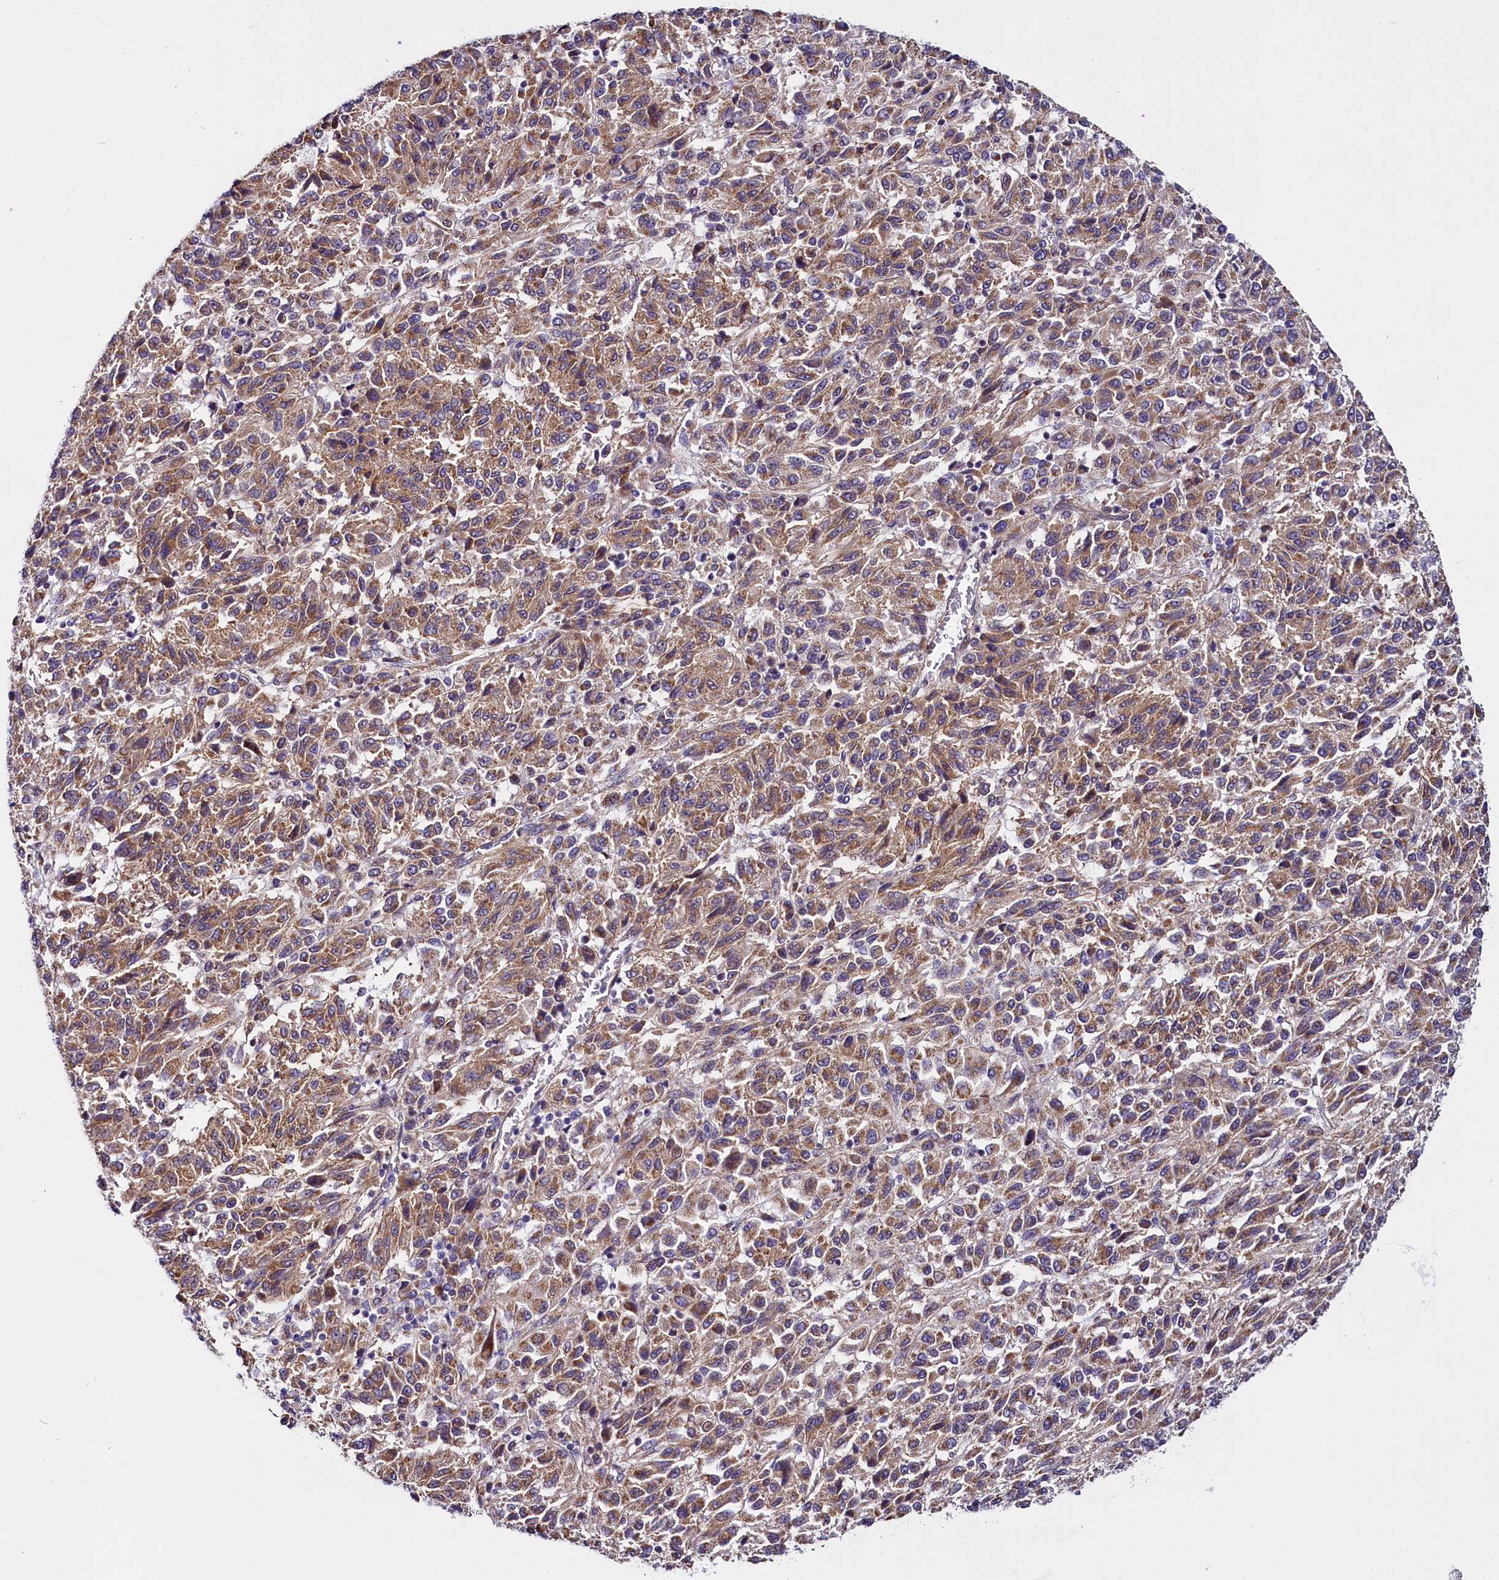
{"staining": {"intensity": "moderate", "quantity": ">75%", "location": "cytoplasmic/membranous"}, "tissue": "melanoma", "cell_type": "Tumor cells", "image_type": "cancer", "snomed": [{"axis": "morphology", "description": "Malignant melanoma, Metastatic site"}, {"axis": "topography", "description": "Lung"}], "caption": "This histopathology image displays immunohistochemistry (IHC) staining of human melanoma, with medium moderate cytoplasmic/membranous positivity in about >75% of tumor cells.", "gene": "UACA", "patient": {"sex": "male", "age": 64}}